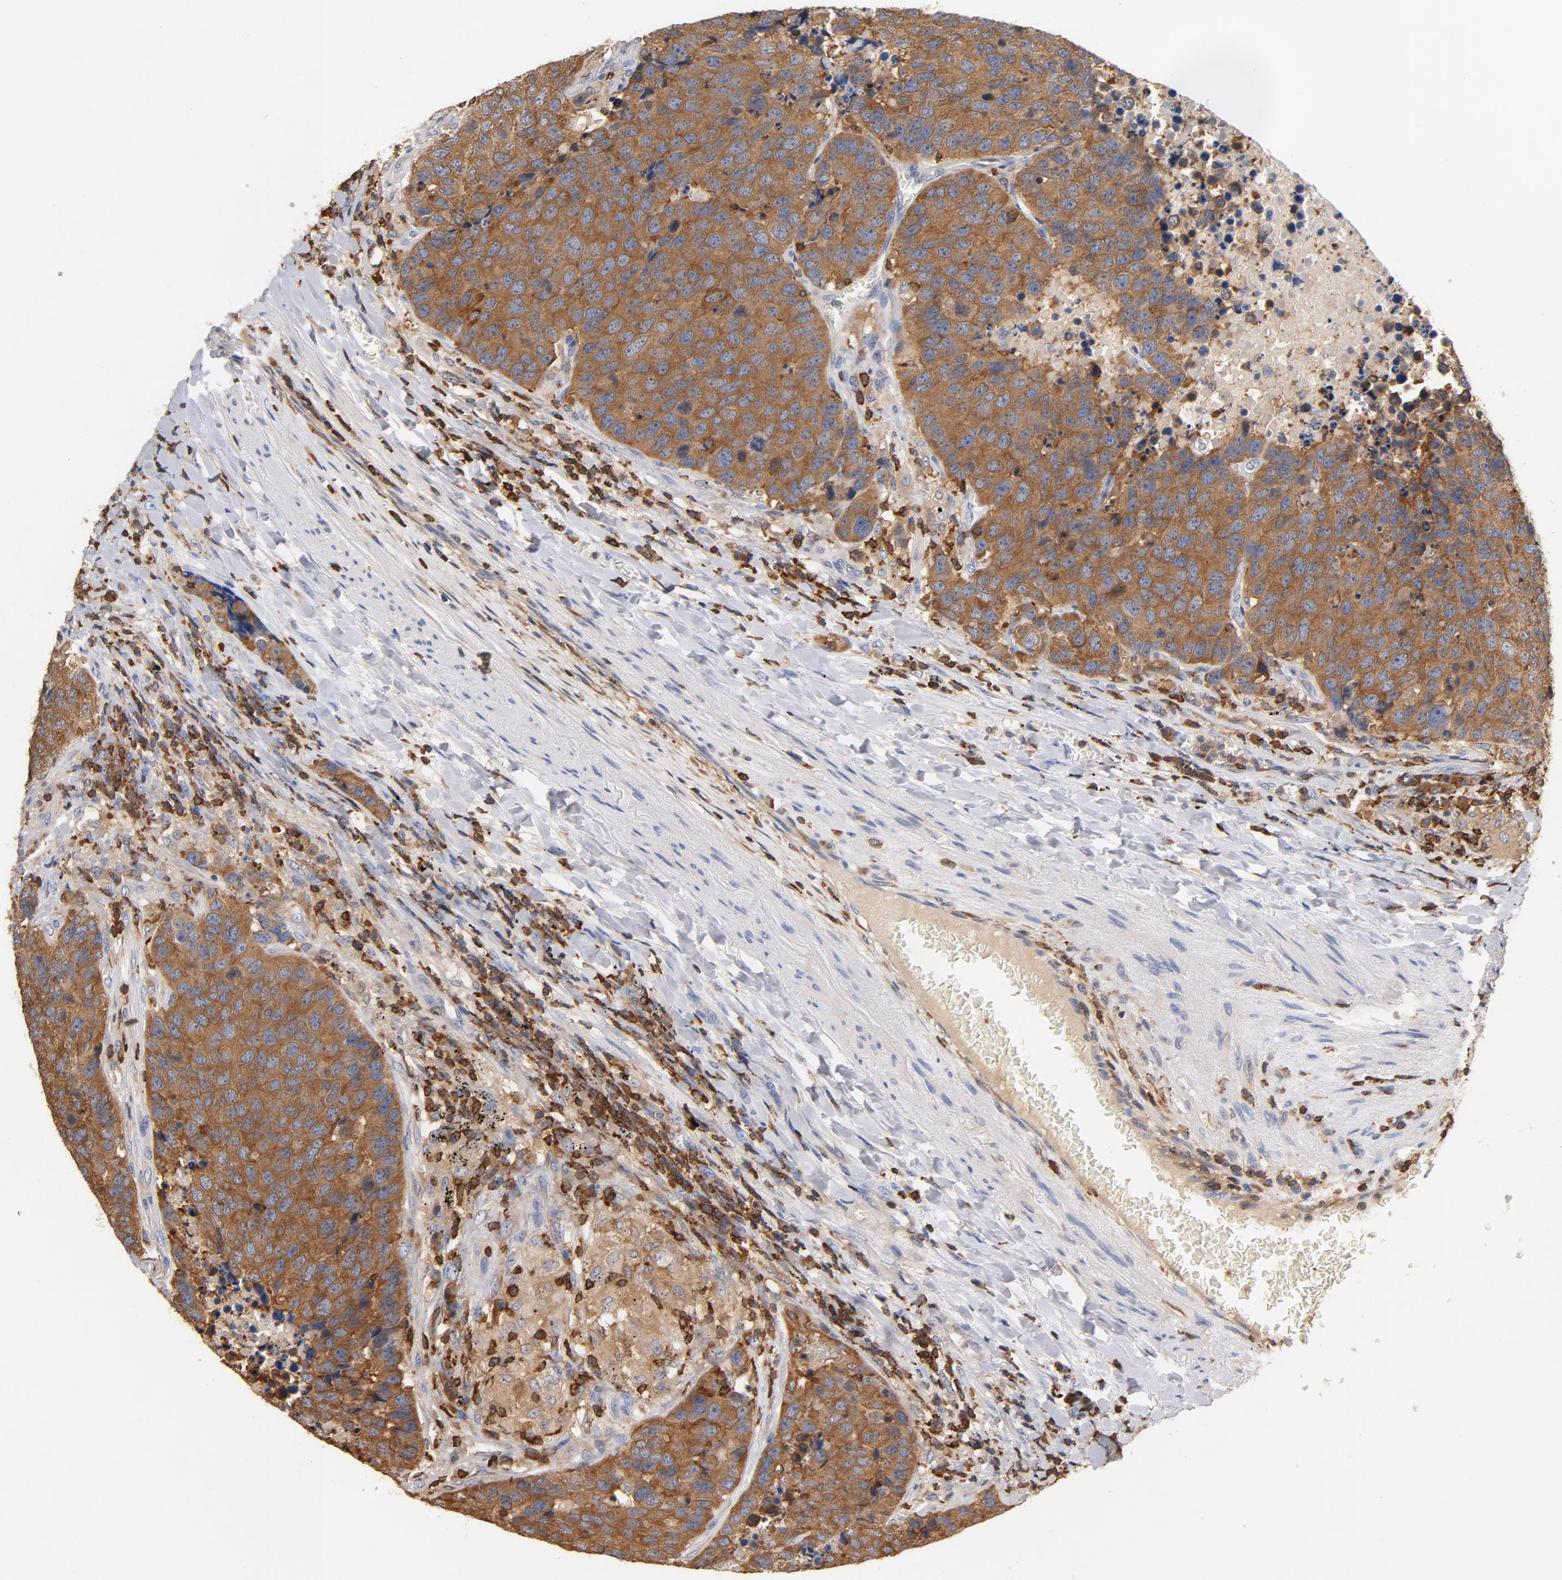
{"staining": {"intensity": "moderate", "quantity": ">75%", "location": "cytoplasmic/membranous"}, "tissue": "carcinoid", "cell_type": "Tumor cells", "image_type": "cancer", "snomed": [{"axis": "morphology", "description": "Carcinoid, malignant, NOS"}, {"axis": "topography", "description": "Lung"}], "caption": "This is an image of immunohistochemistry staining of carcinoid, which shows moderate positivity in the cytoplasmic/membranous of tumor cells.", "gene": "EZR", "patient": {"sex": "male", "age": 60}}